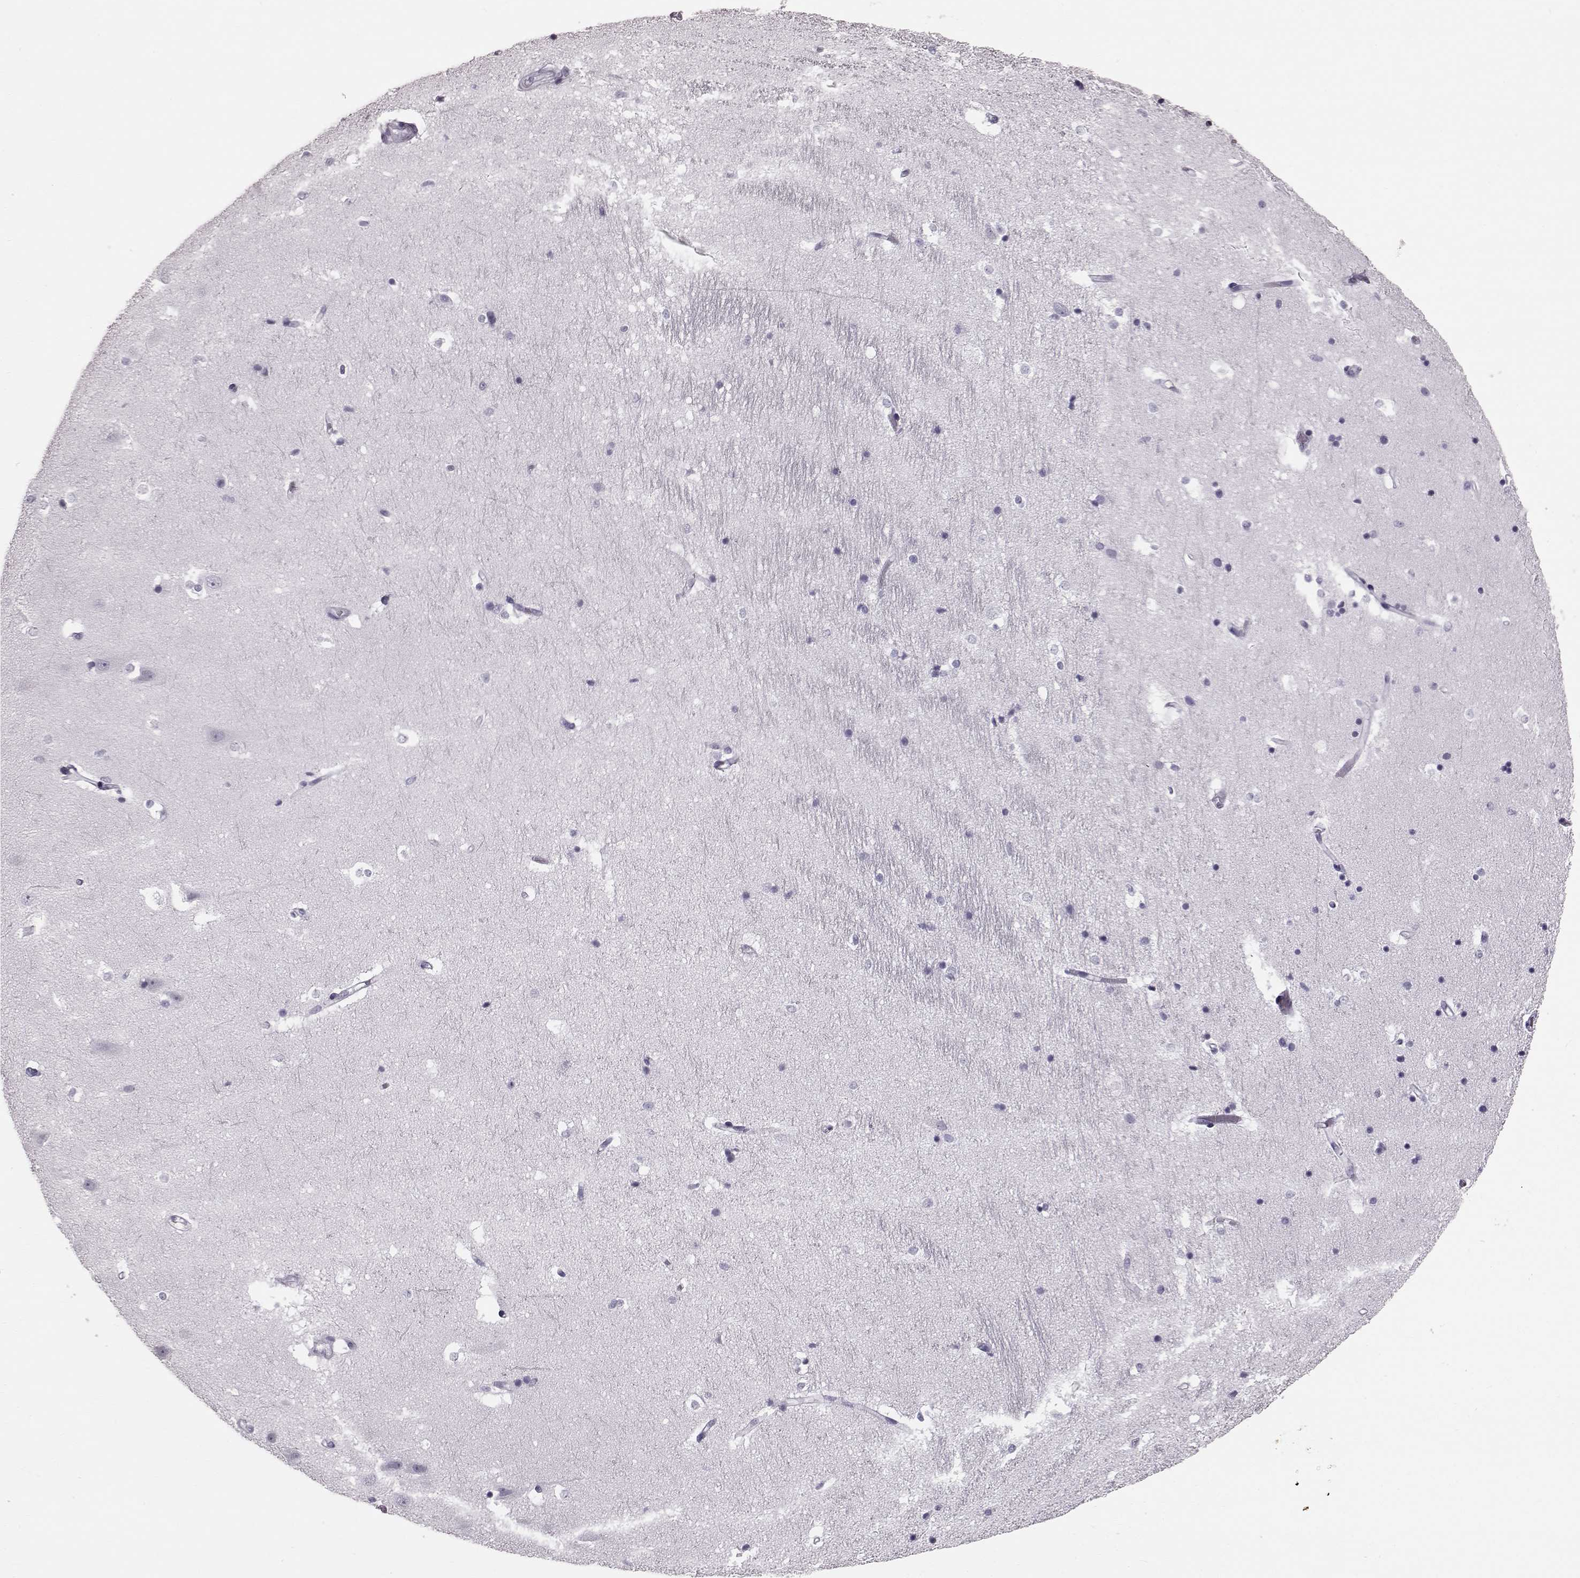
{"staining": {"intensity": "negative", "quantity": "none", "location": "none"}, "tissue": "hippocampus", "cell_type": "Glial cells", "image_type": "normal", "snomed": [{"axis": "morphology", "description": "Normal tissue, NOS"}, {"axis": "topography", "description": "Hippocampus"}], "caption": "Human hippocampus stained for a protein using immunohistochemistry displays no expression in glial cells.", "gene": "TCHHL1", "patient": {"sex": "male", "age": 44}}